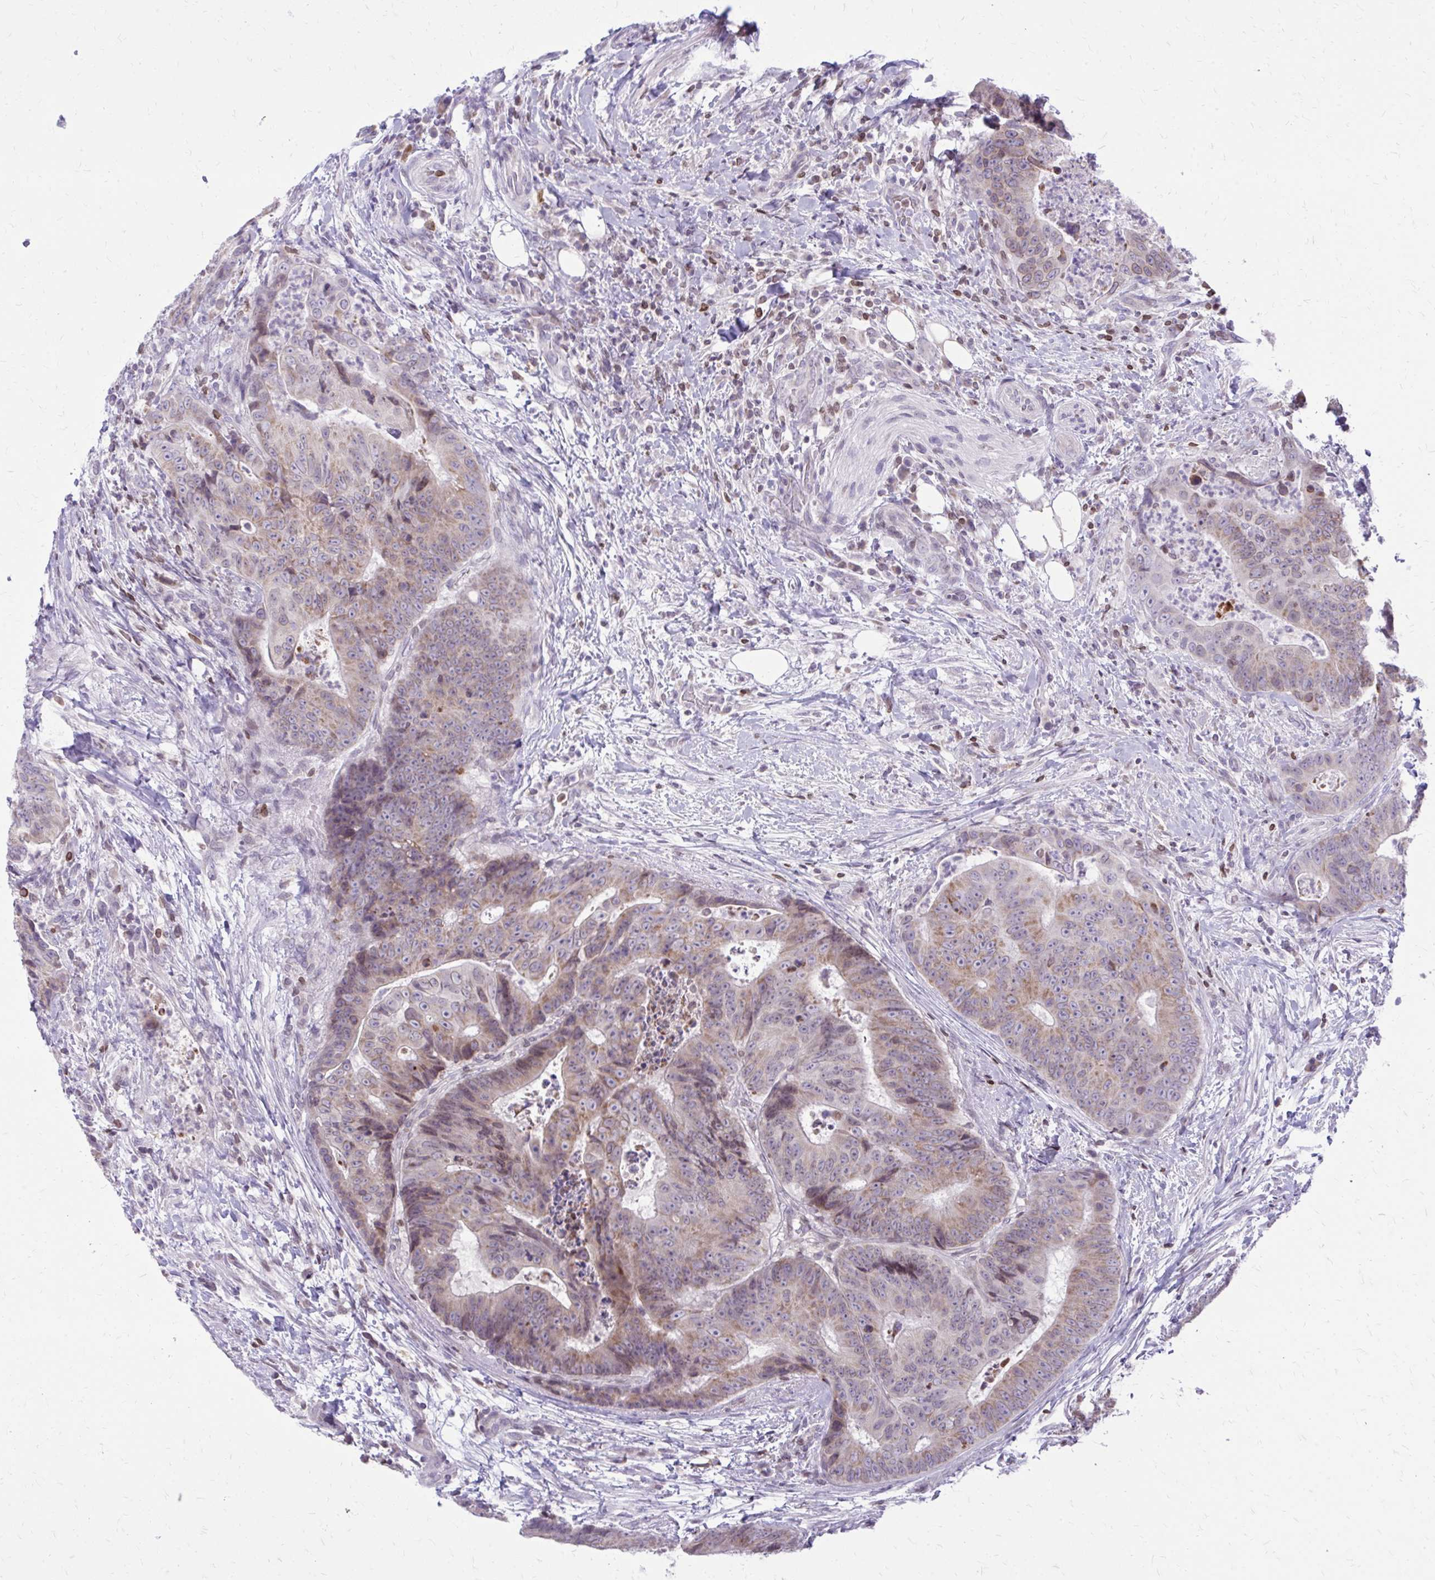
{"staining": {"intensity": "moderate", "quantity": "25%-75%", "location": "cytoplasmic/membranous,nuclear"}, "tissue": "colorectal cancer", "cell_type": "Tumor cells", "image_type": "cancer", "snomed": [{"axis": "morphology", "description": "Adenocarcinoma, NOS"}, {"axis": "topography", "description": "Colon"}], "caption": "High-power microscopy captured an immunohistochemistry (IHC) histopathology image of colorectal cancer (adenocarcinoma), revealing moderate cytoplasmic/membranous and nuclear expression in about 25%-75% of tumor cells. The staining is performed using DAB (3,3'-diaminobenzidine) brown chromogen to label protein expression. The nuclei are counter-stained blue using hematoxylin.", "gene": "RPS6KA2", "patient": {"sex": "female", "age": 48}}